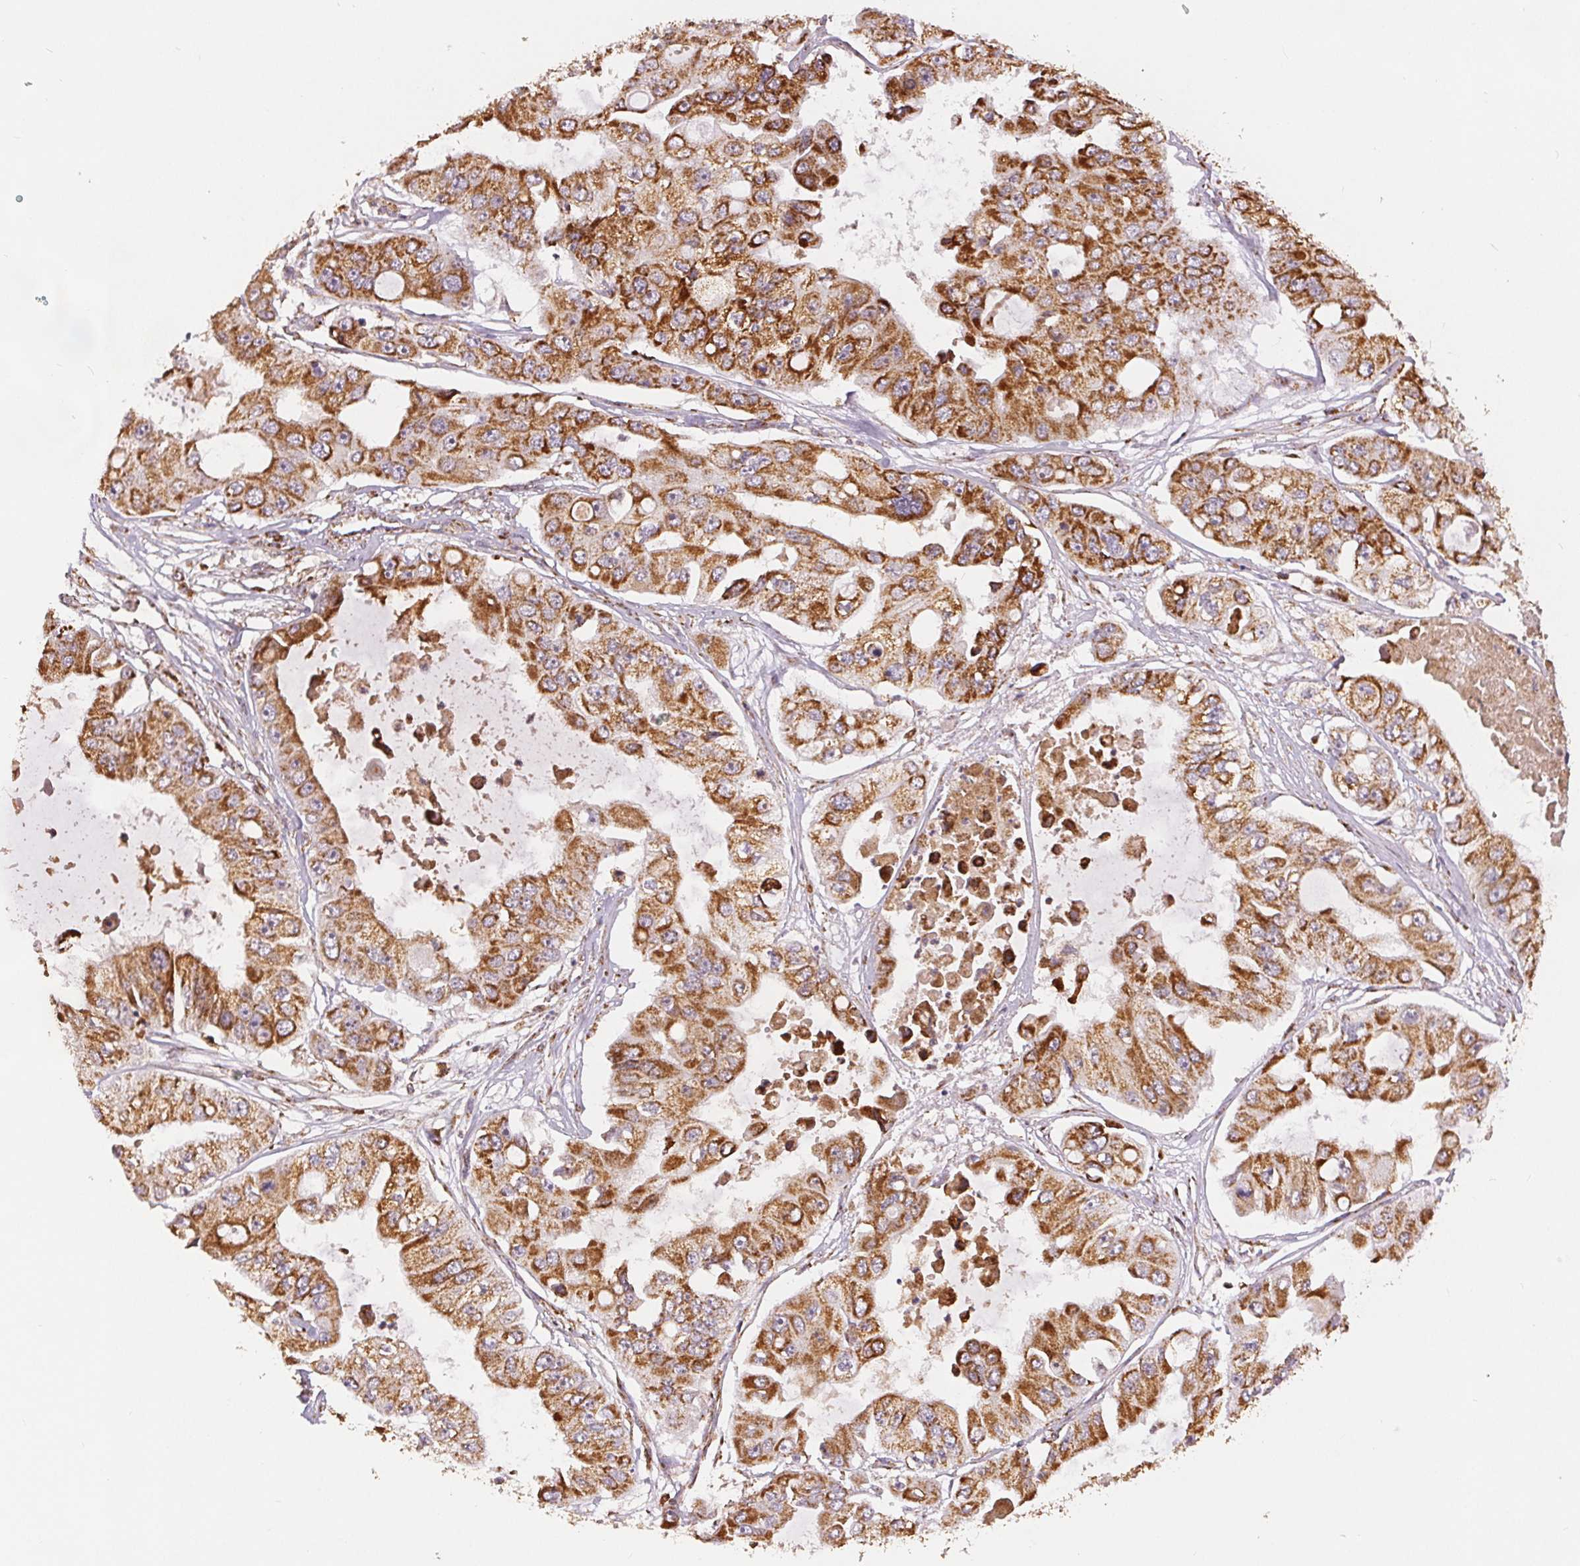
{"staining": {"intensity": "moderate", "quantity": ">75%", "location": "cytoplasmic/membranous"}, "tissue": "ovarian cancer", "cell_type": "Tumor cells", "image_type": "cancer", "snomed": [{"axis": "morphology", "description": "Cystadenocarcinoma, serous, NOS"}, {"axis": "topography", "description": "Ovary"}], "caption": "Immunohistochemical staining of ovarian cancer demonstrates moderate cytoplasmic/membranous protein expression in about >75% of tumor cells. (brown staining indicates protein expression, while blue staining denotes nuclei).", "gene": "SDHB", "patient": {"sex": "female", "age": 56}}